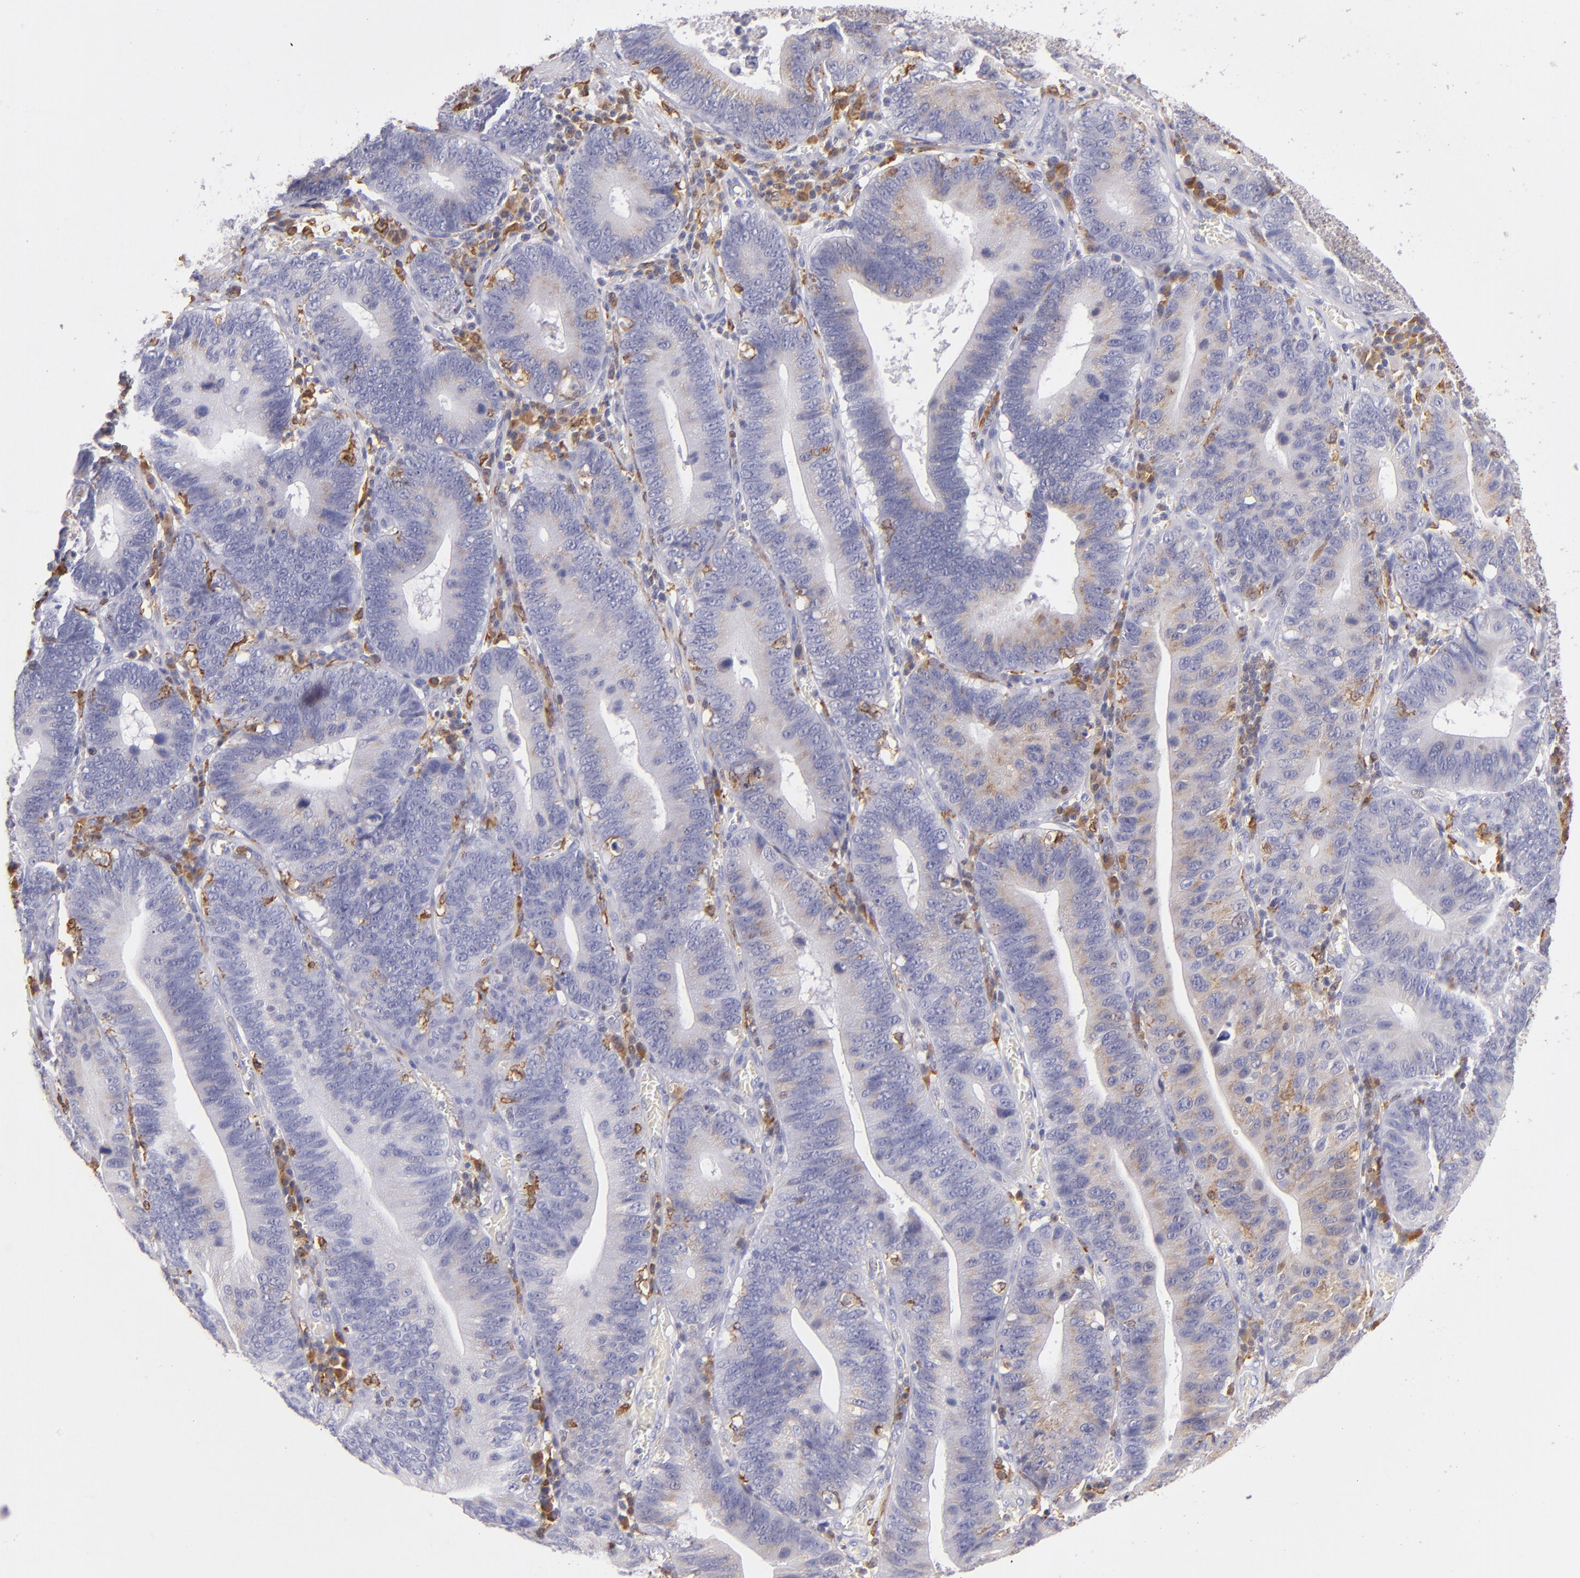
{"staining": {"intensity": "weak", "quantity": "<25%", "location": "cytoplasmic/membranous"}, "tissue": "stomach cancer", "cell_type": "Tumor cells", "image_type": "cancer", "snomed": [{"axis": "morphology", "description": "Adenocarcinoma, NOS"}, {"axis": "topography", "description": "Stomach"}, {"axis": "topography", "description": "Gastric cardia"}], "caption": "Immunohistochemistry of stomach adenocarcinoma shows no positivity in tumor cells.", "gene": "CD74", "patient": {"sex": "male", "age": 59}}